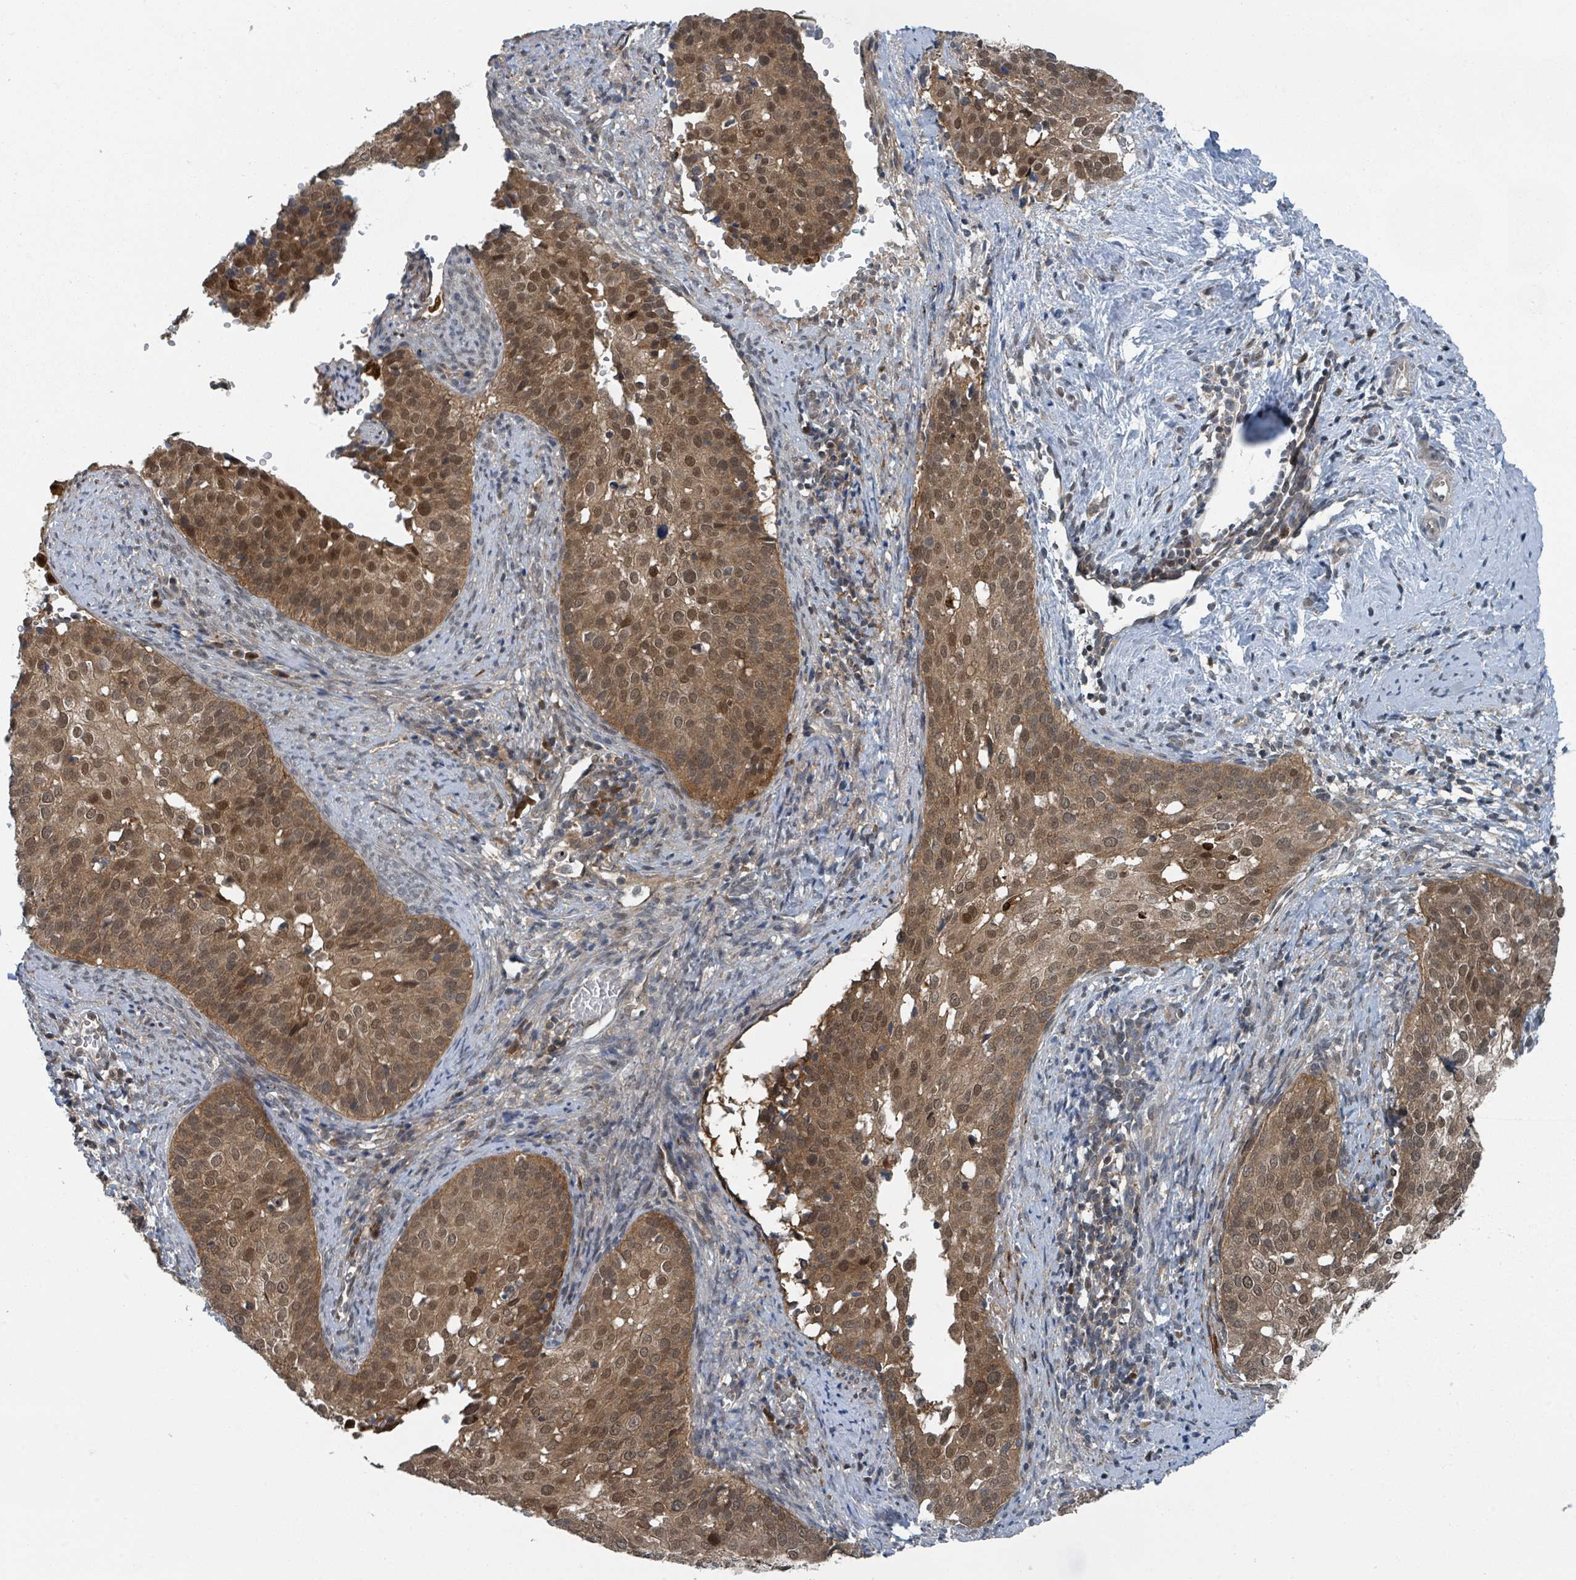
{"staining": {"intensity": "moderate", "quantity": ">75%", "location": "cytoplasmic/membranous,nuclear"}, "tissue": "cervical cancer", "cell_type": "Tumor cells", "image_type": "cancer", "snomed": [{"axis": "morphology", "description": "Squamous cell carcinoma, NOS"}, {"axis": "topography", "description": "Cervix"}], "caption": "The image shows staining of cervical cancer (squamous cell carcinoma), revealing moderate cytoplasmic/membranous and nuclear protein staining (brown color) within tumor cells.", "gene": "GOLGA7", "patient": {"sex": "female", "age": 44}}